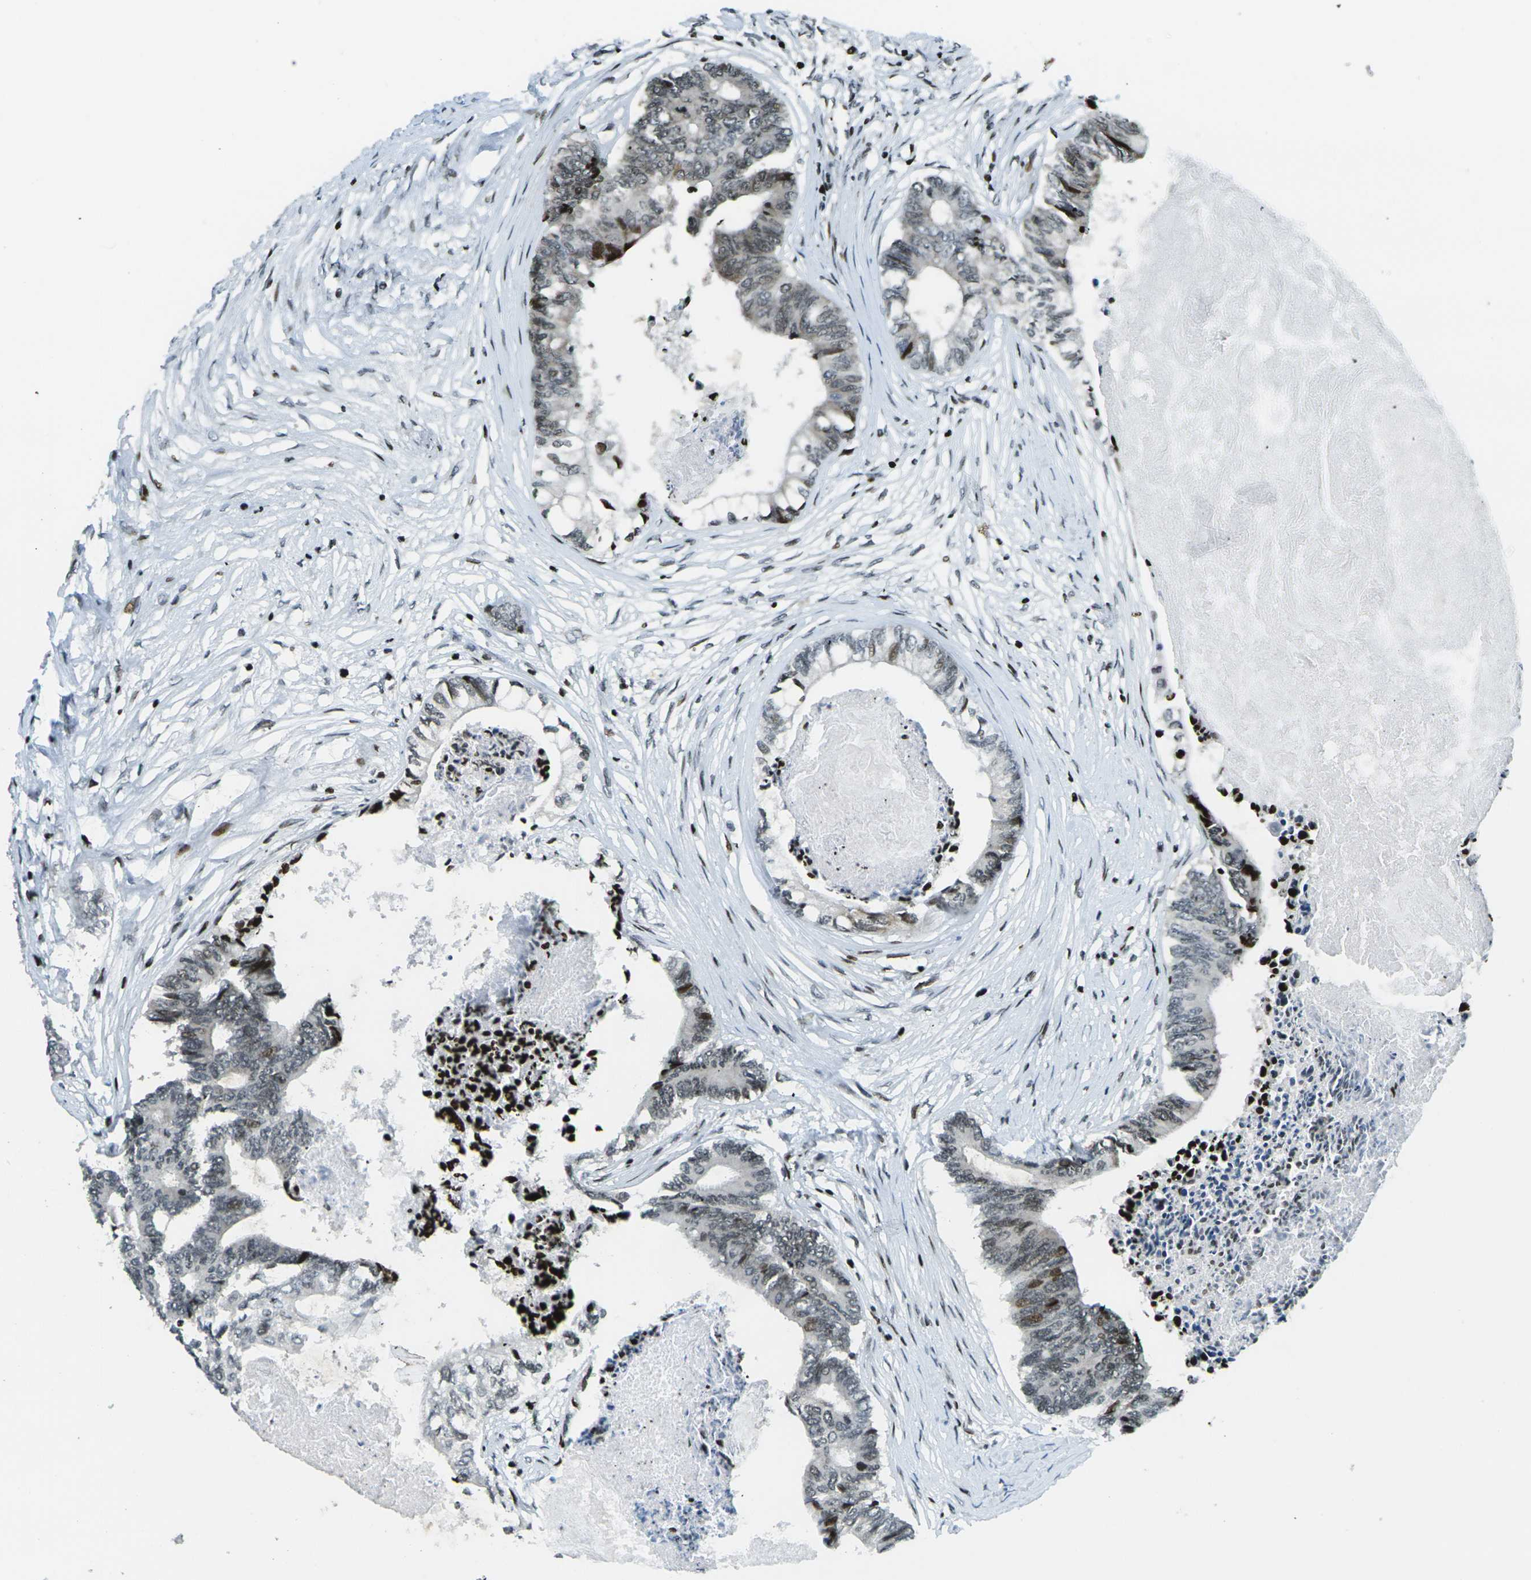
{"staining": {"intensity": "moderate", "quantity": ">75%", "location": "nuclear"}, "tissue": "colorectal cancer", "cell_type": "Tumor cells", "image_type": "cancer", "snomed": [{"axis": "morphology", "description": "Adenocarcinoma, NOS"}, {"axis": "topography", "description": "Rectum"}], "caption": "Protein staining of colorectal cancer tissue demonstrates moderate nuclear staining in approximately >75% of tumor cells. Using DAB (3,3'-diaminobenzidine) (brown) and hematoxylin (blue) stains, captured at high magnification using brightfield microscopy.", "gene": "H3-3A", "patient": {"sex": "male", "age": 63}}